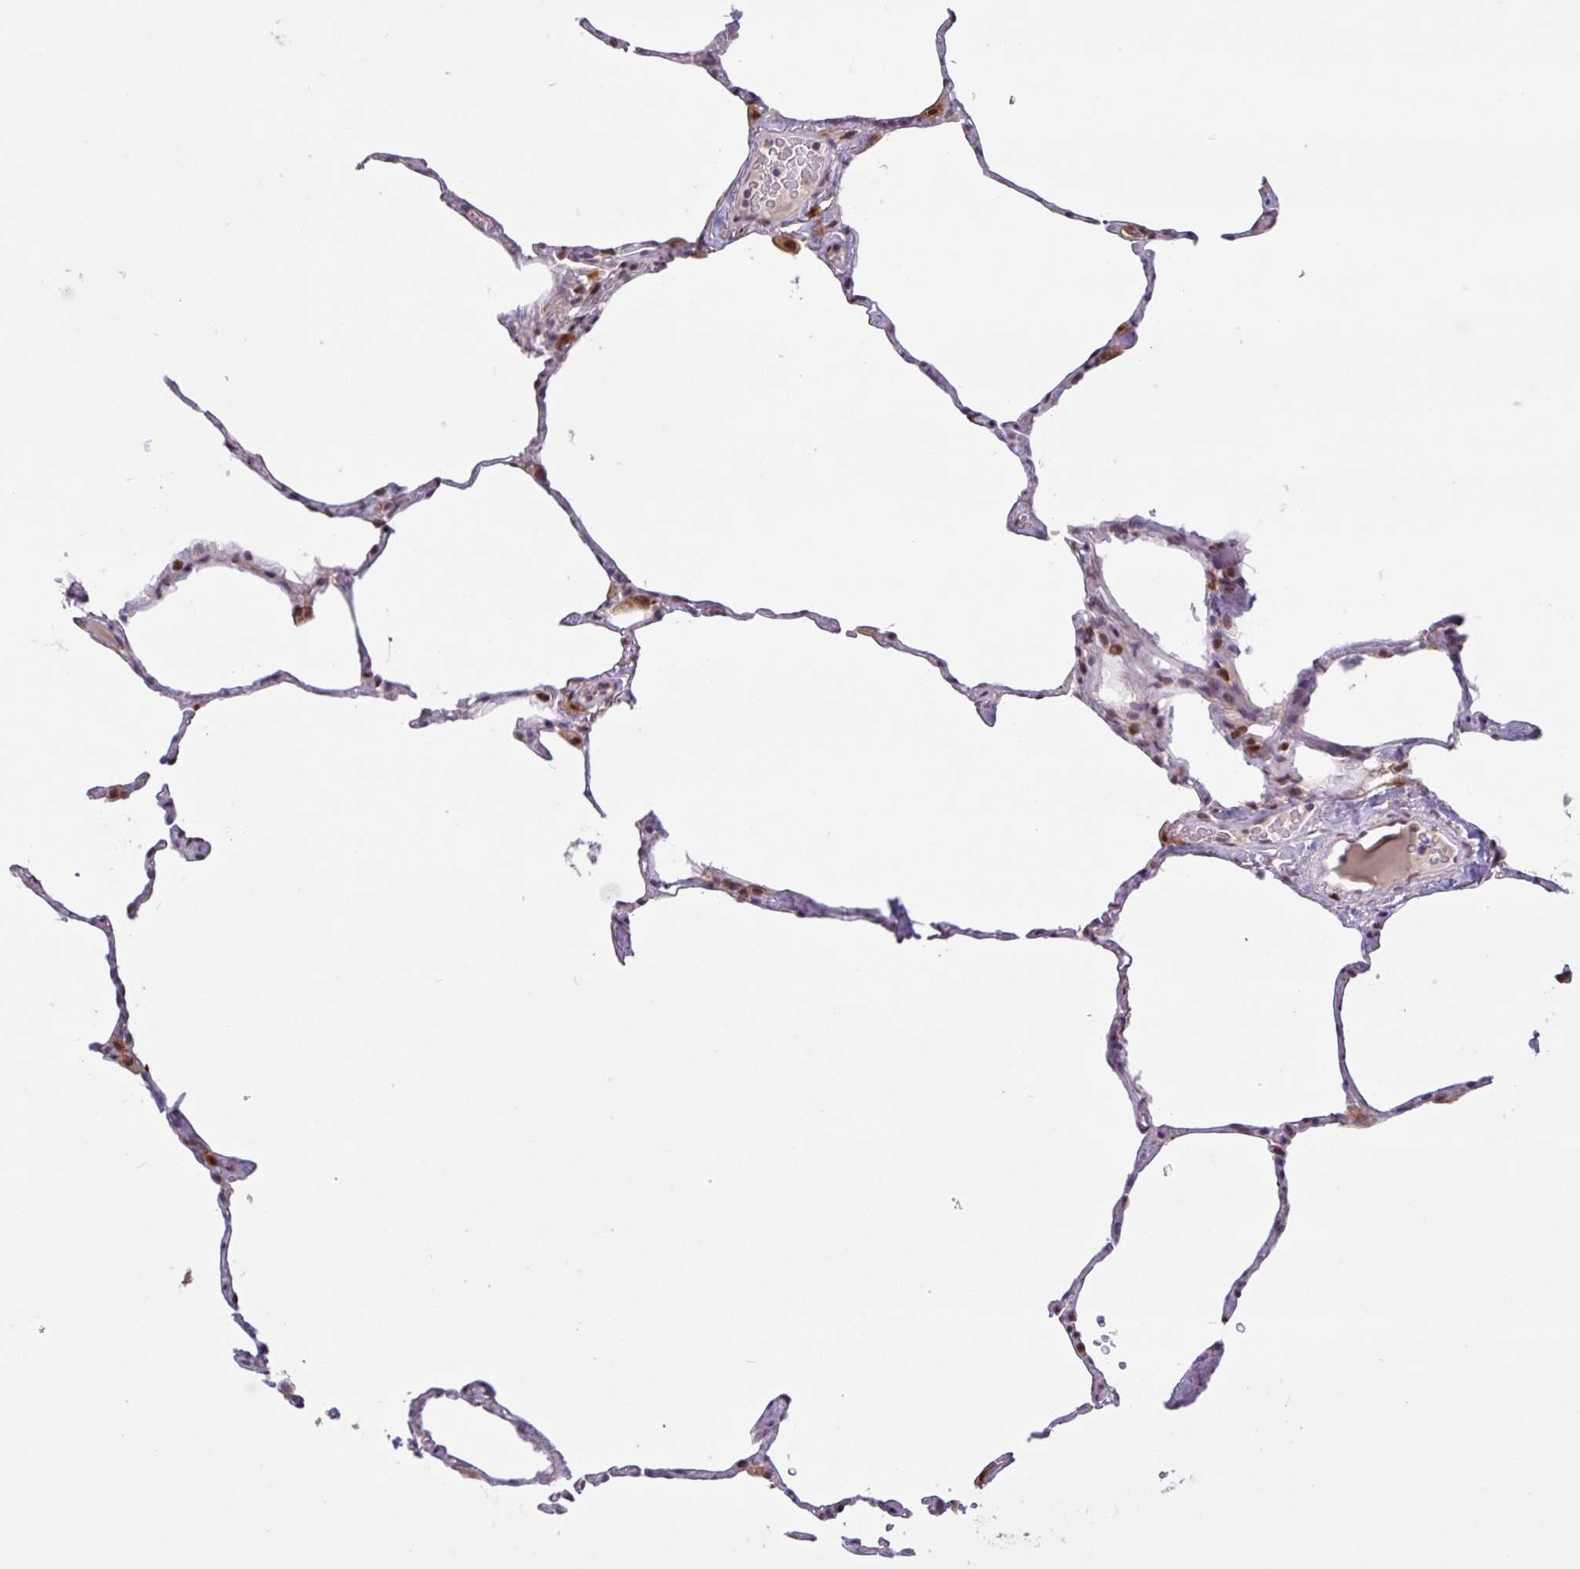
{"staining": {"intensity": "moderate", "quantity": "25%-75%", "location": "nuclear"}, "tissue": "lung", "cell_type": "Alveolar cells", "image_type": "normal", "snomed": [{"axis": "morphology", "description": "Normal tissue, NOS"}, {"axis": "topography", "description": "Lung"}], "caption": "Moderate nuclear positivity for a protein is appreciated in approximately 25%-75% of alveolar cells of normal lung using IHC.", "gene": "BRD3", "patient": {"sex": "male", "age": 65}}